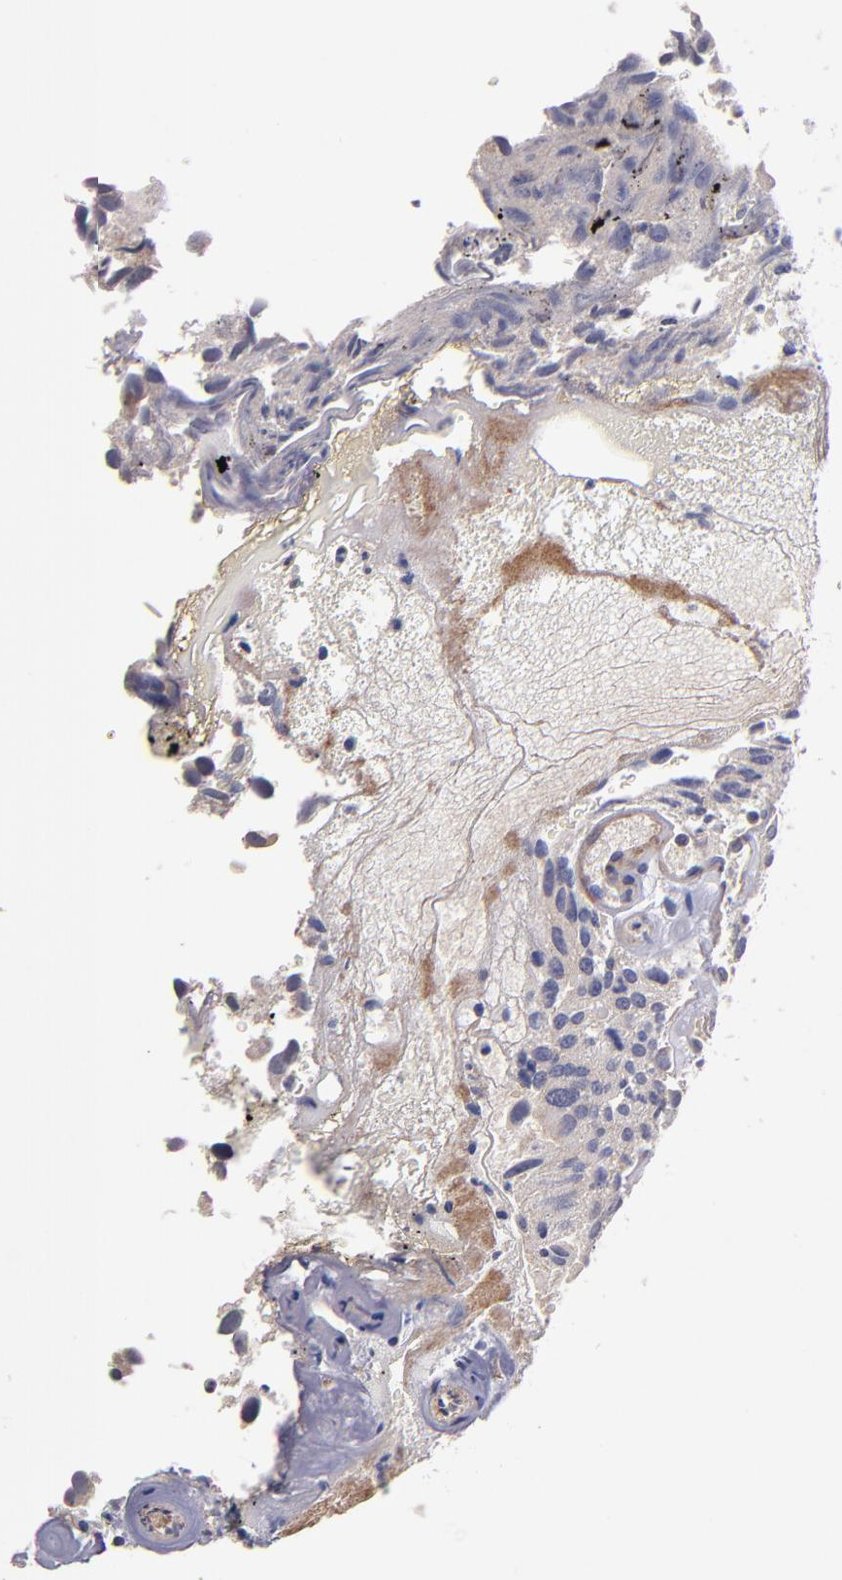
{"staining": {"intensity": "weak", "quantity": "25%-75%", "location": "cytoplasmic/membranous"}, "tissue": "urothelial cancer", "cell_type": "Tumor cells", "image_type": "cancer", "snomed": [{"axis": "morphology", "description": "Urothelial carcinoma, High grade"}, {"axis": "topography", "description": "Urinary bladder"}], "caption": "Tumor cells exhibit weak cytoplasmic/membranous positivity in about 25%-75% of cells in urothelial carcinoma (high-grade).", "gene": "MAGEE1", "patient": {"sex": "male", "age": 72}}